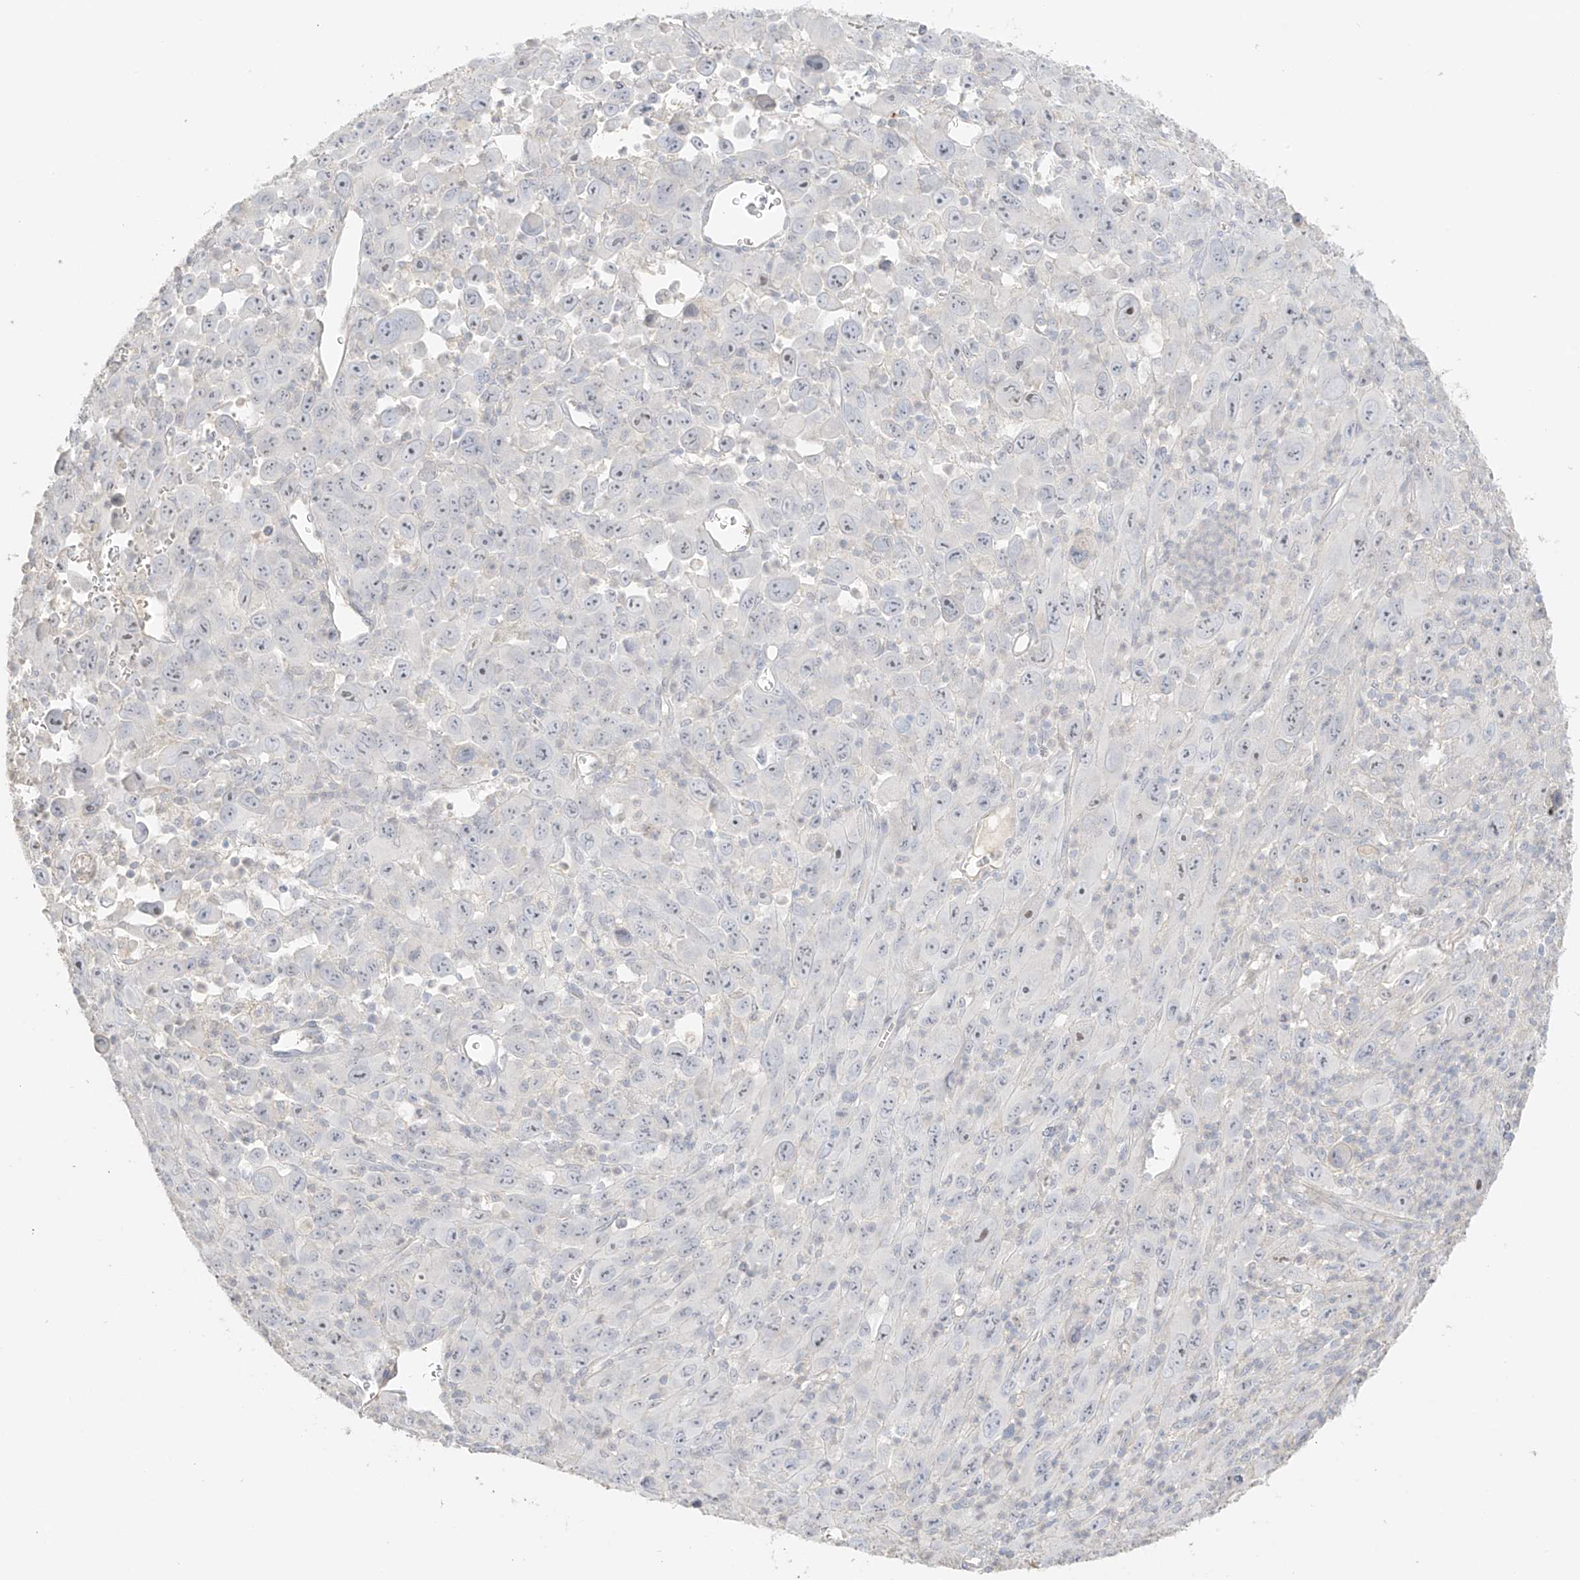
{"staining": {"intensity": "negative", "quantity": "none", "location": "none"}, "tissue": "melanoma", "cell_type": "Tumor cells", "image_type": "cancer", "snomed": [{"axis": "morphology", "description": "Malignant melanoma, Metastatic site"}, {"axis": "topography", "description": "Skin"}], "caption": "This is a histopathology image of IHC staining of melanoma, which shows no positivity in tumor cells.", "gene": "ZBTB41", "patient": {"sex": "female", "age": 56}}